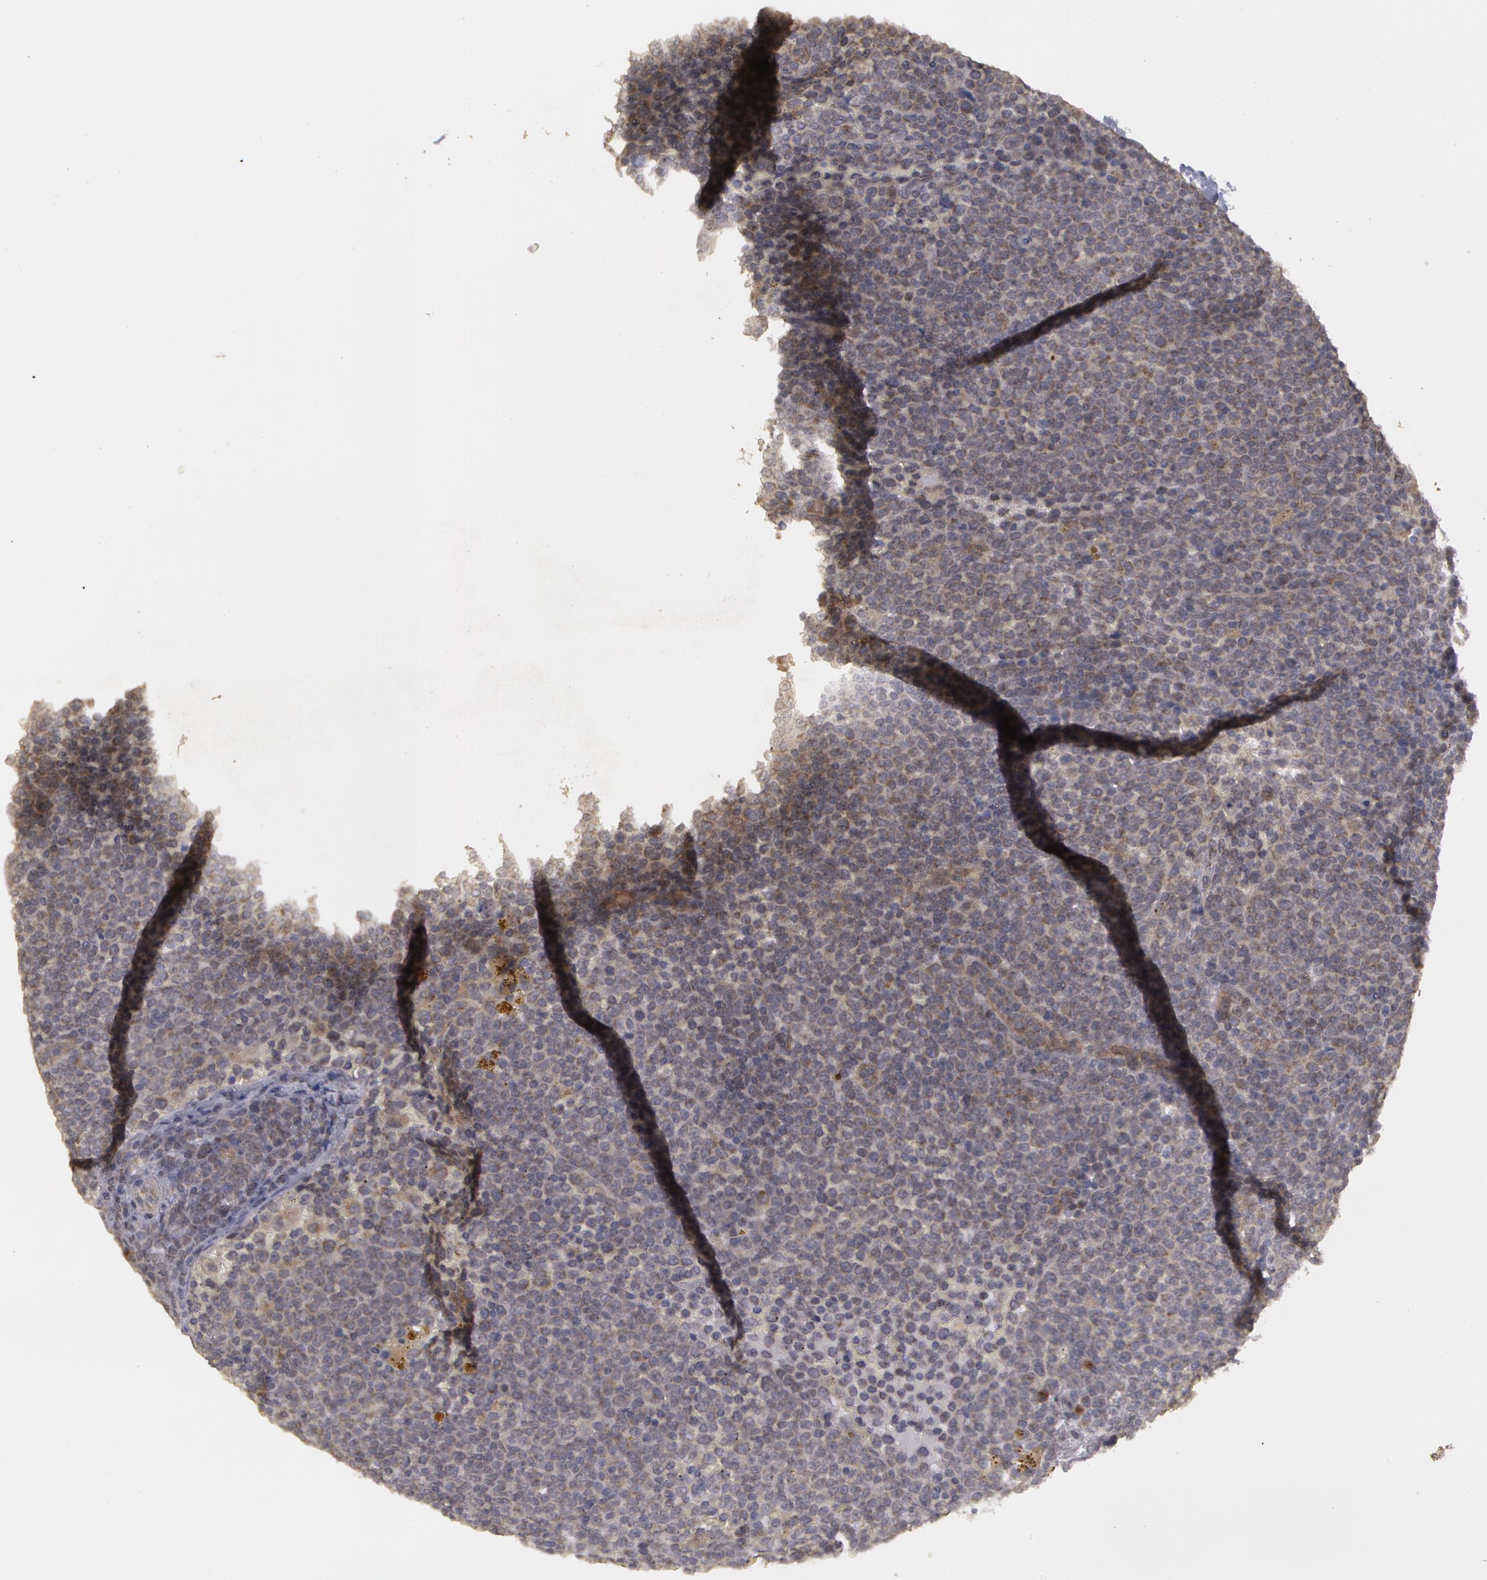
{"staining": {"intensity": "negative", "quantity": "none", "location": "none"}, "tissue": "lymphoma", "cell_type": "Tumor cells", "image_type": "cancer", "snomed": [{"axis": "morphology", "description": "Malignant lymphoma, non-Hodgkin's type, Low grade"}, {"axis": "topography", "description": "Lymph node"}], "caption": "IHC of human low-grade malignant lymphoma, non-Hodgkin's type shows no expression in tumor cells. Brightfield microscopy of immunohistochemistry stained with DAB (3,3'-diaminobenzidine) (brown) and hematoxylin (blue), captured at high magnification.", "gene": "STX5", "patient": {"sex": "male", "age": 50}}